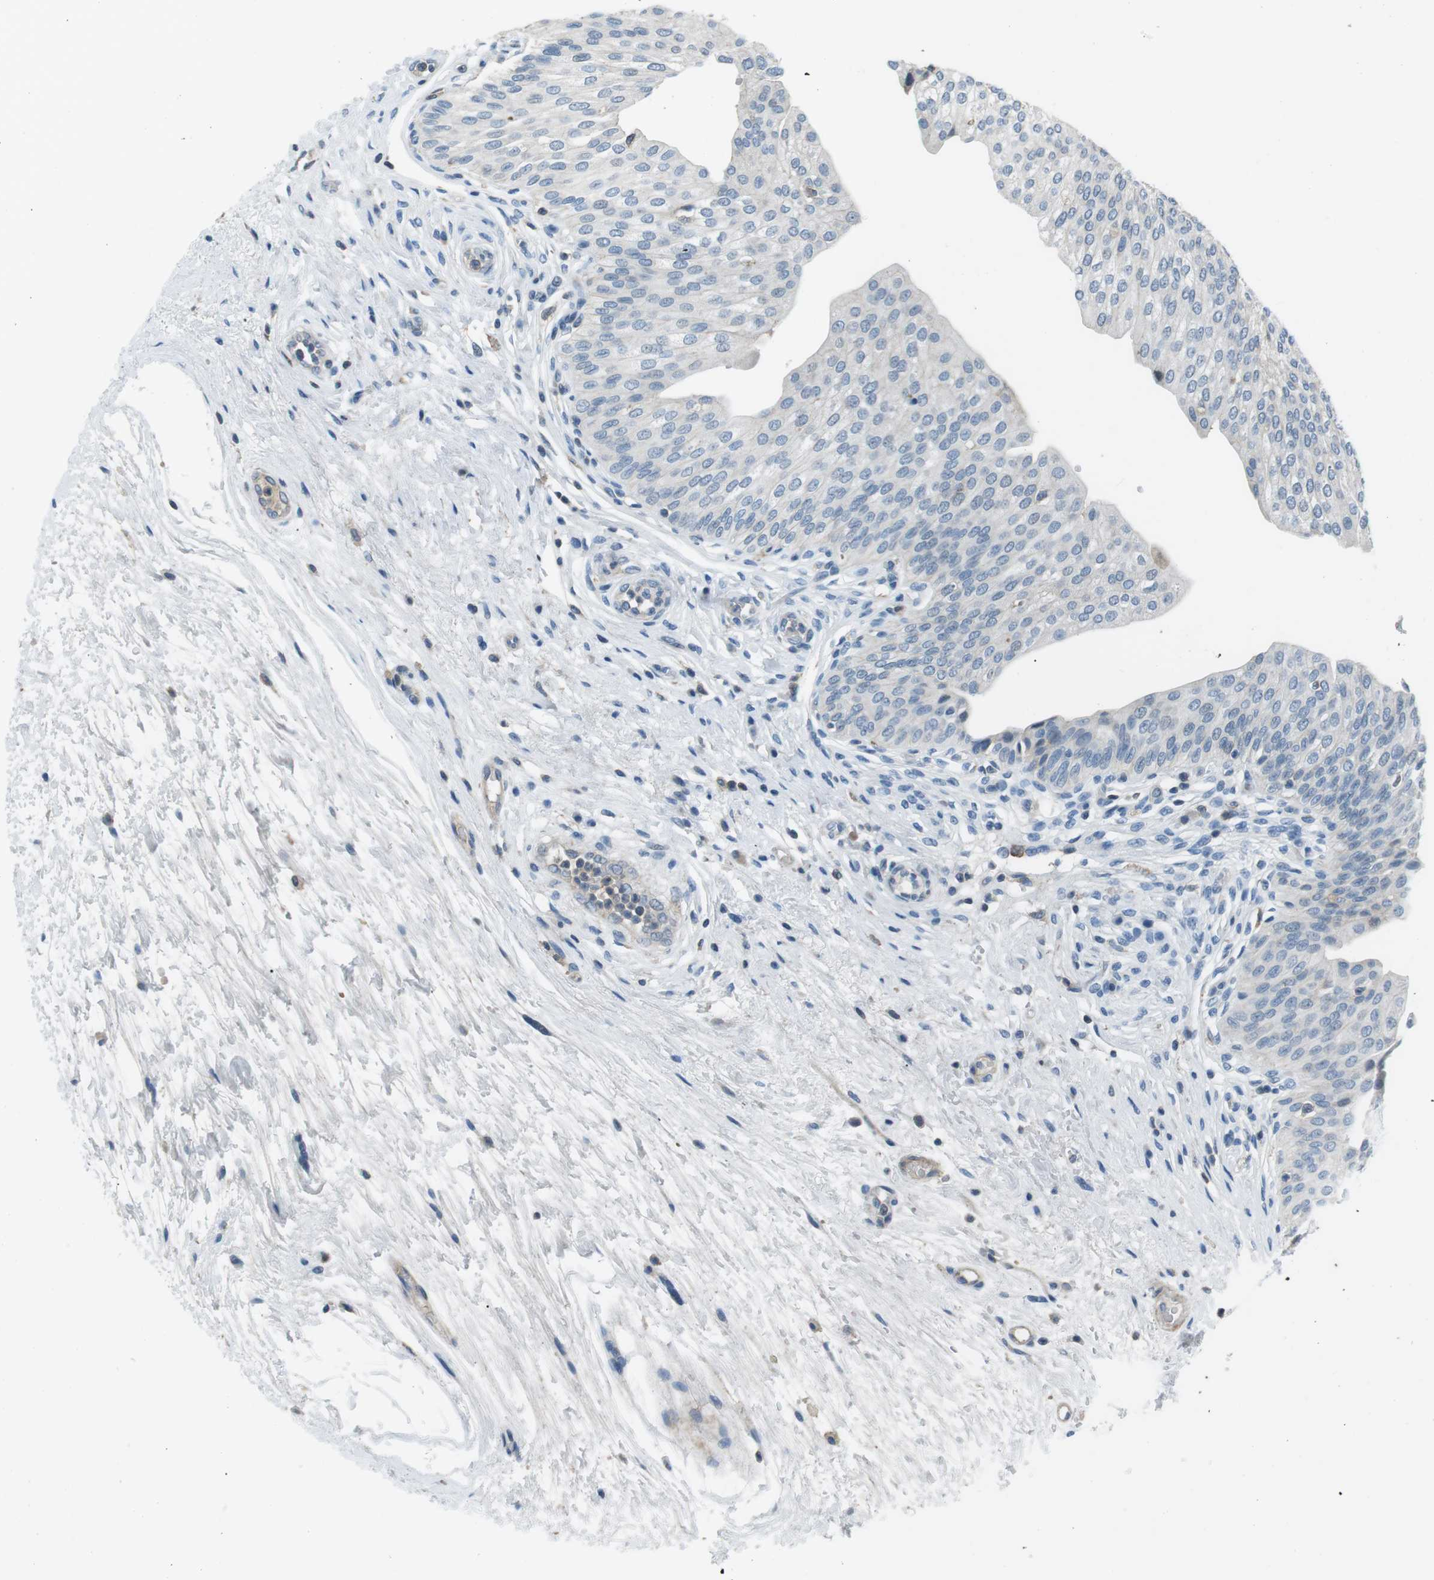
{"staining": {"intensity": "weak", "quantity": "<25%", "location": "cytoplasmic/membranous"}, "tissue": "urinary bladder", "cell_type": "Urothelial cells", "image_type": "normal", "snomed": [{"axis": "morphology", "description": "Normal tissue, NOS"}, {"axis": "topography", "description": "Urinary bladder"}], "caption": "Urothelial cells show no significant protein staining in unremarkable urinary bladder. The staining is performed using DAB brown chromogen with nuclei counter-stained in using hematoxylin.", "gene": "ARVCF", "patient": {"sex": "male", "age": 46}}